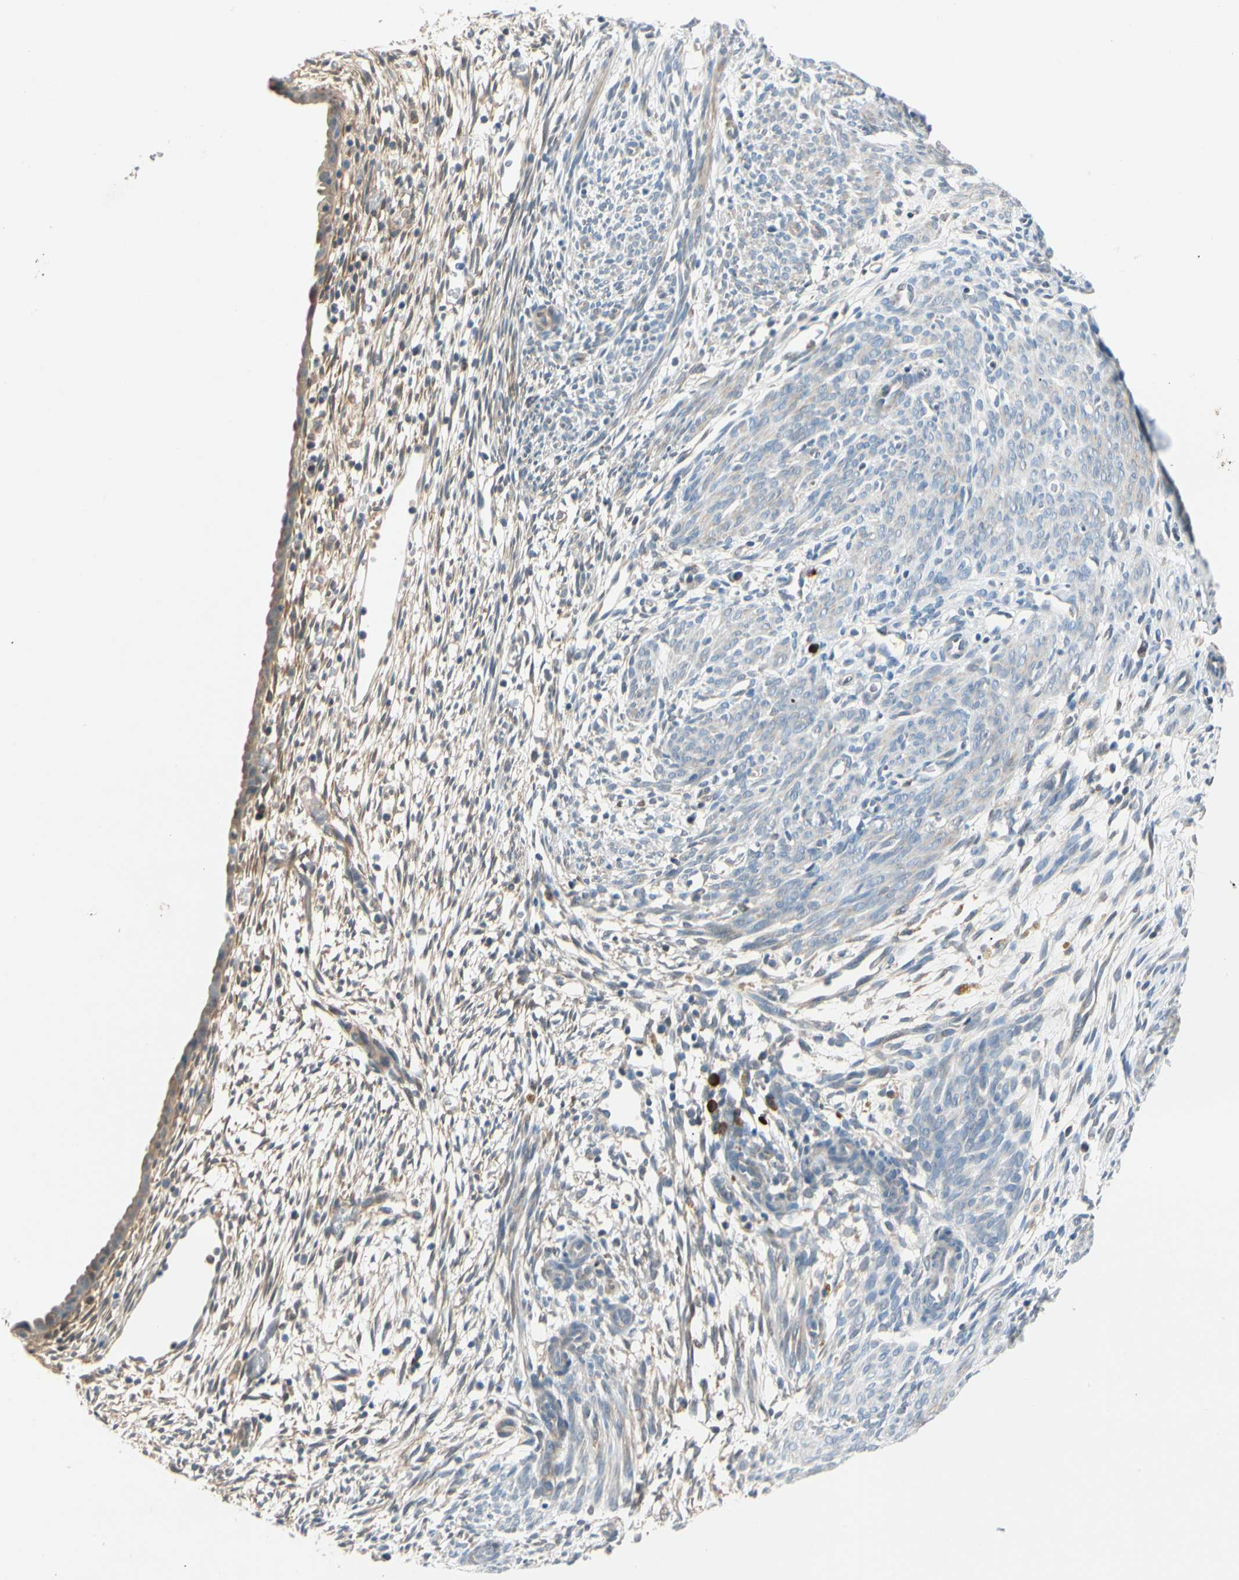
{"staining": {"intensity": "weak", "quantity": "25%-75%", "location": "cytoplasmic/membranous"}, "tissue": "endometrium", "cell_type": "Cells in endometrial stroma", "image_type": "normal", "snomed": [{"axis": "morphology", "description": "Normal tissue, NOS"}, {"axis": "morphology", "description": "Atrophy, NOS"}, {"axis": "topography", "description": "Uterus"}, {"axis": "topography", "description": "Endometrium"}], "caption": "A brown stain highlights weak cytoplasmic/membranous positivity of a protein in cells in endometrial stroma of benign human endometrium.", "gene": "WIPI1", "patient": {"sex": "female", "age": 68}}